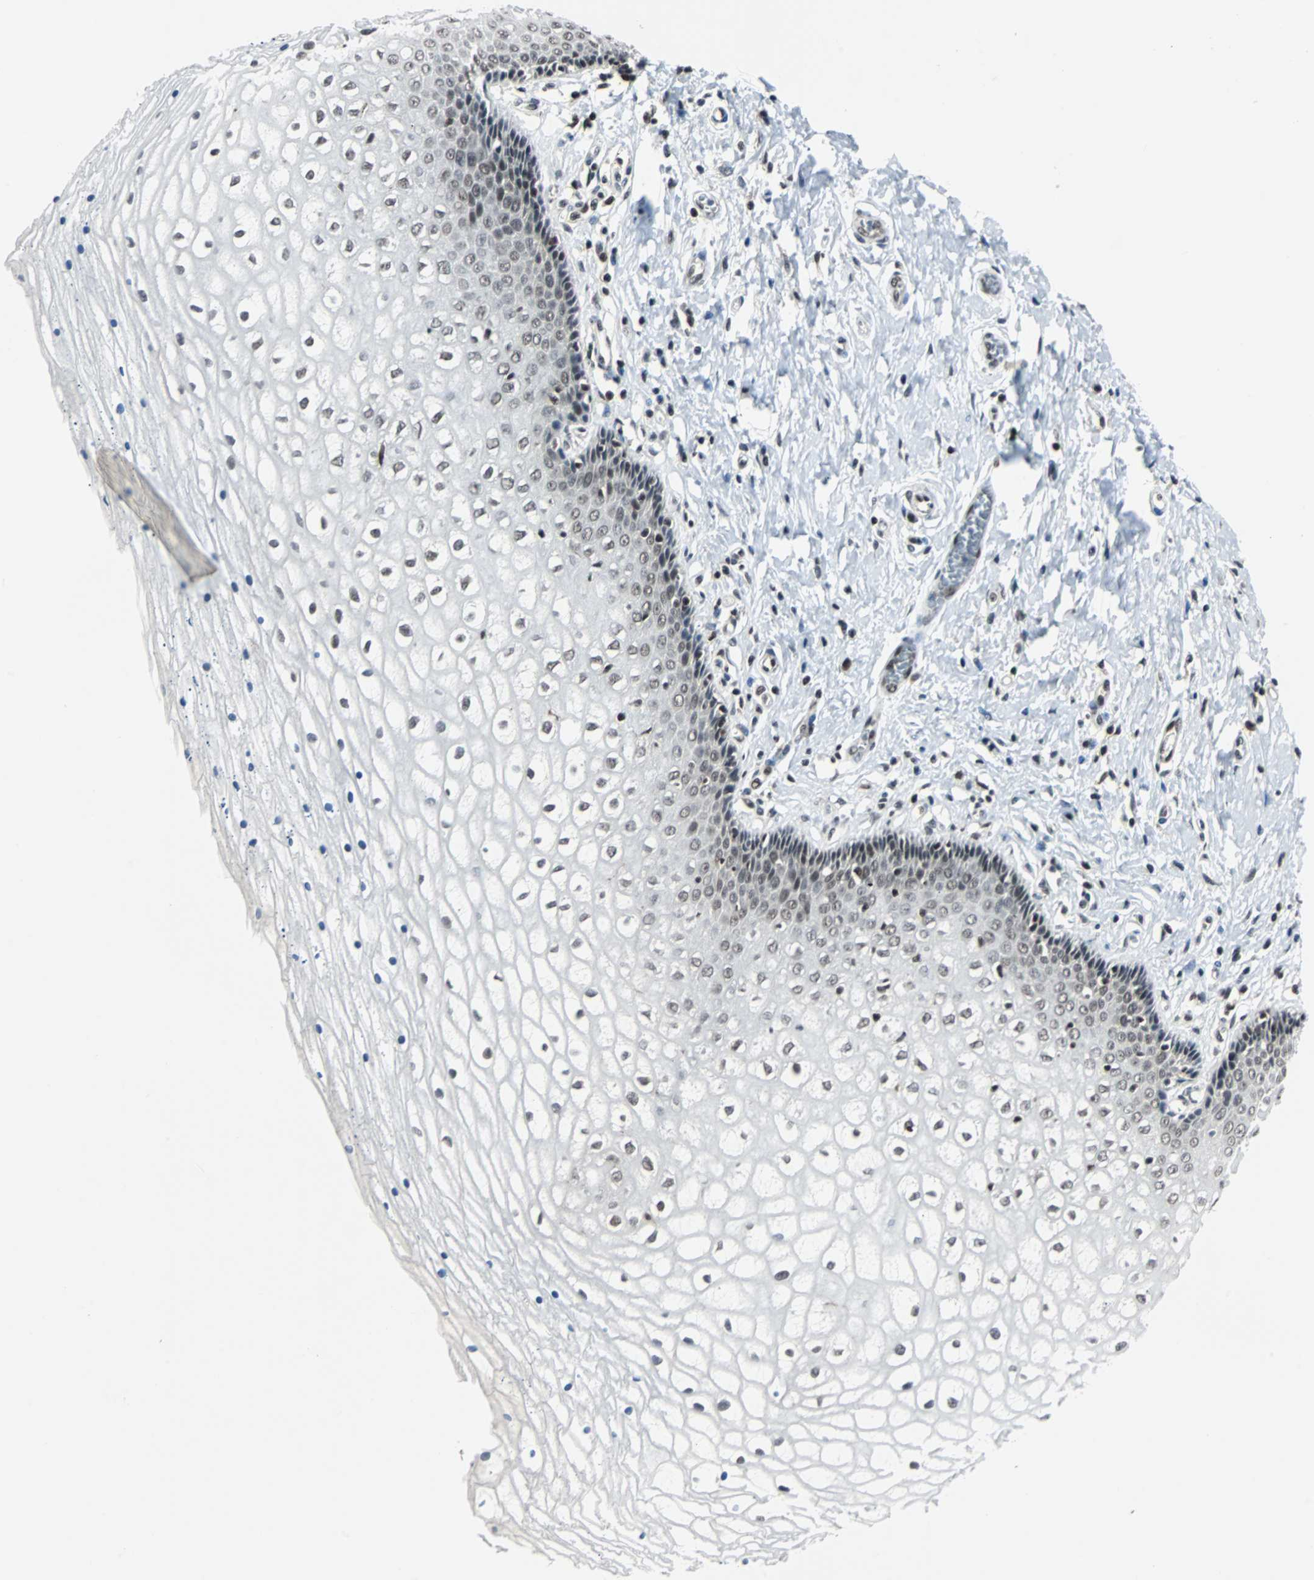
{"staining": {"intensity": "moderate", "quantity": "<25%", "location": "nuclear"}, "tissue": "vagina", "cell_type": "Squamous epithelial cells", "image_type": "normal", "snomed": [{"axis": "morphology", "description": "Normal tissue, NOS"}, {"axis": "topography", "description": "Soft tissue"}, {"axis": "topography", "description": "Vagina"}], "caption": "Vagina stained with immunohistochemistry (IHC) displays moderate nuclear staining in approximately <25% of squamous epithelial cells. (IHC, brightfield microscopy, high magnification).", "gene": "TERF2IP", "patient": {"sex": "female", "age": 61}}